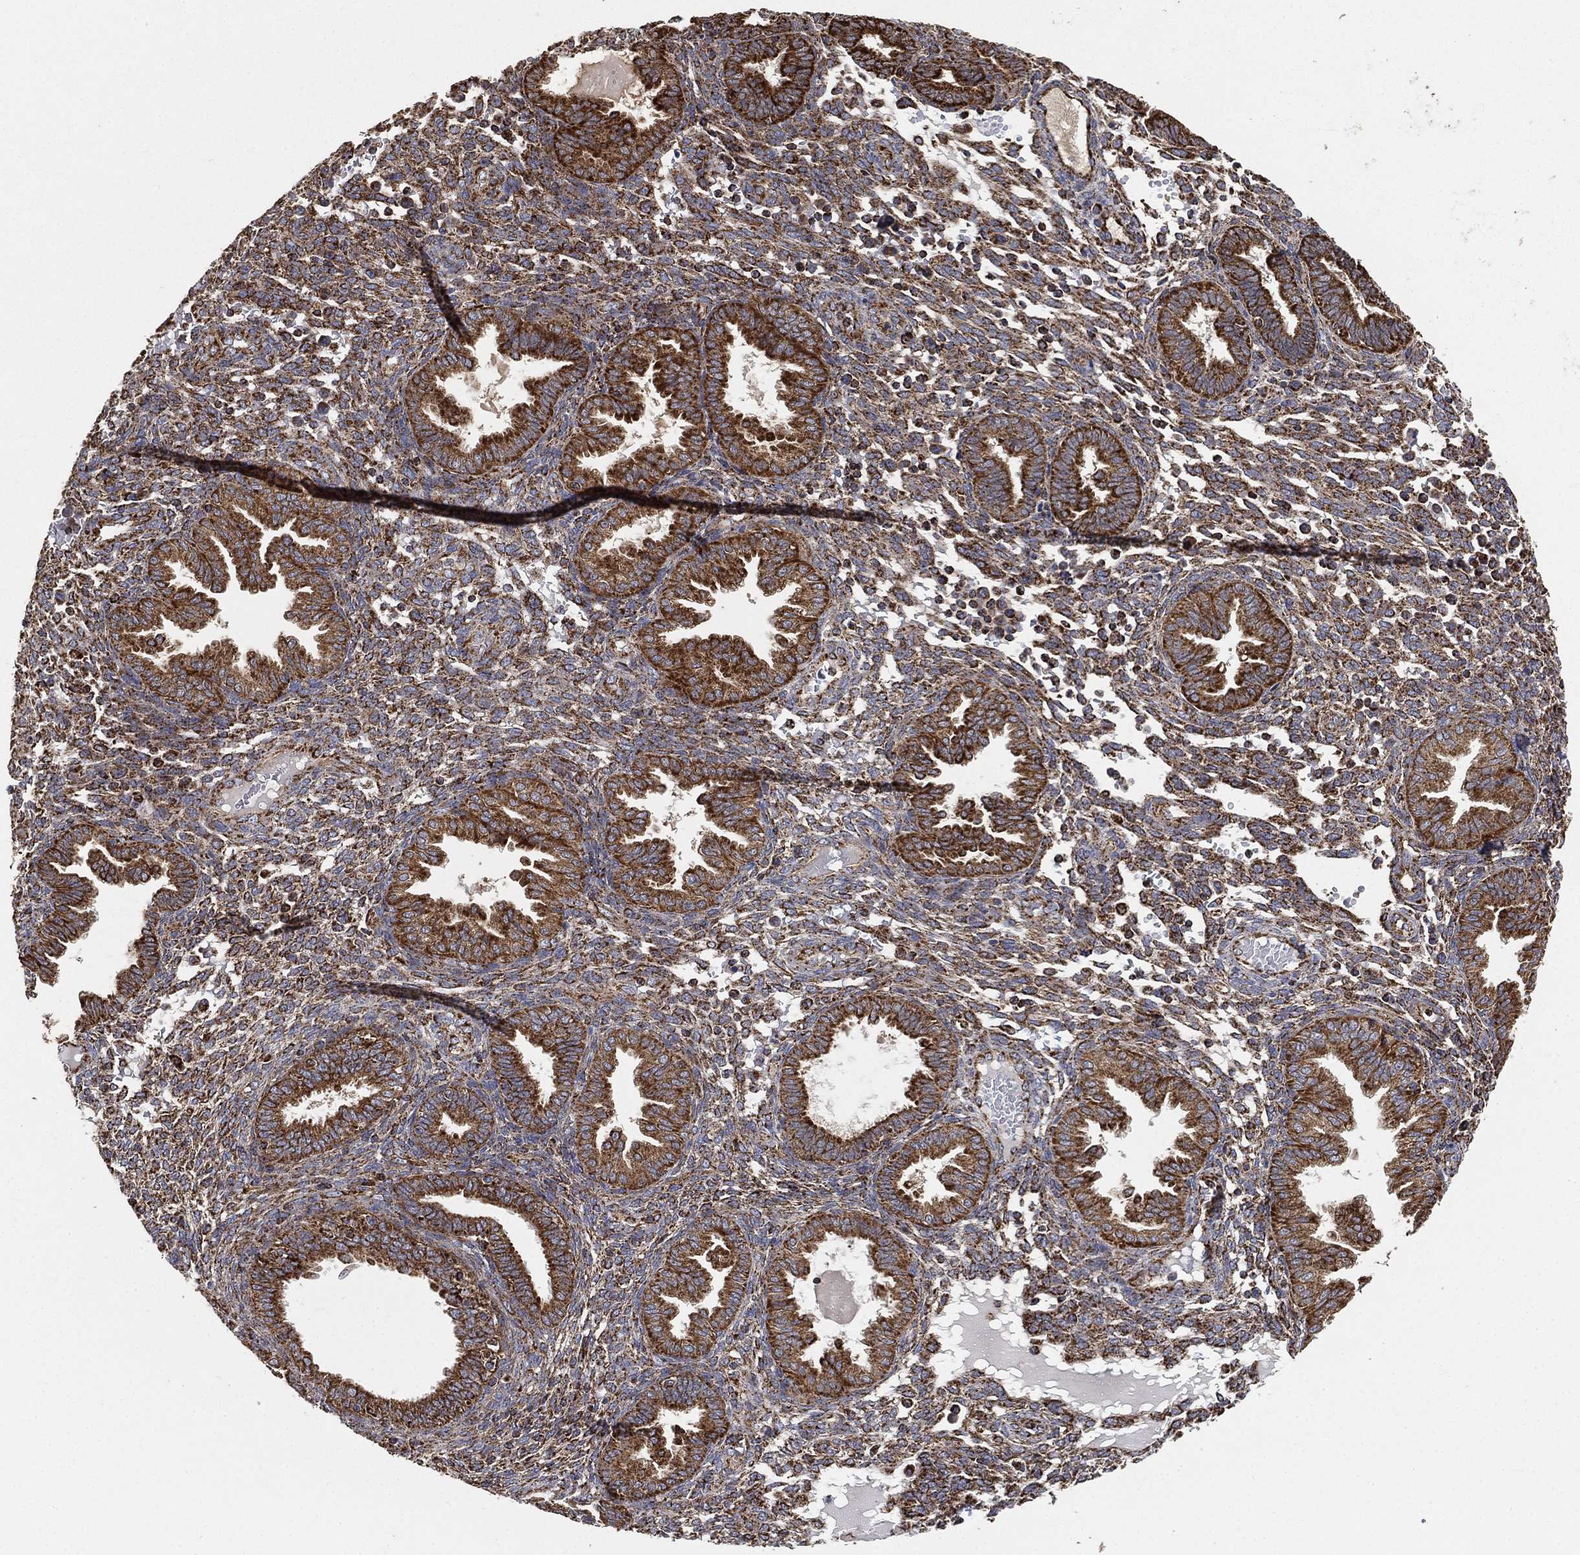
{"staining": {"intensity": "strong", "quantity": ">75%", "location": "cytoplasmic/membranous"}, "tissue": "endometrium", "cell_type": "Cells in endometrial stroma", "image_type": "normal", "snomed": [{"axis": "morphology", "description": "Normal tissue, NOS"}, {"axis": "topography", "description": "Endometrium"}], "caption": "Immunohistochemical staining of benign endometrium demonstrates strong cytoplasmic/membranous protein expression in about >75% of cells in endometrial stroma. Using DAB (brown) and hematoxylin (blue) stains, captured at high magnification using brightfield microscopy.", "gene": "SLC38A7", "patient": {"sex": "female", "age": 42}}